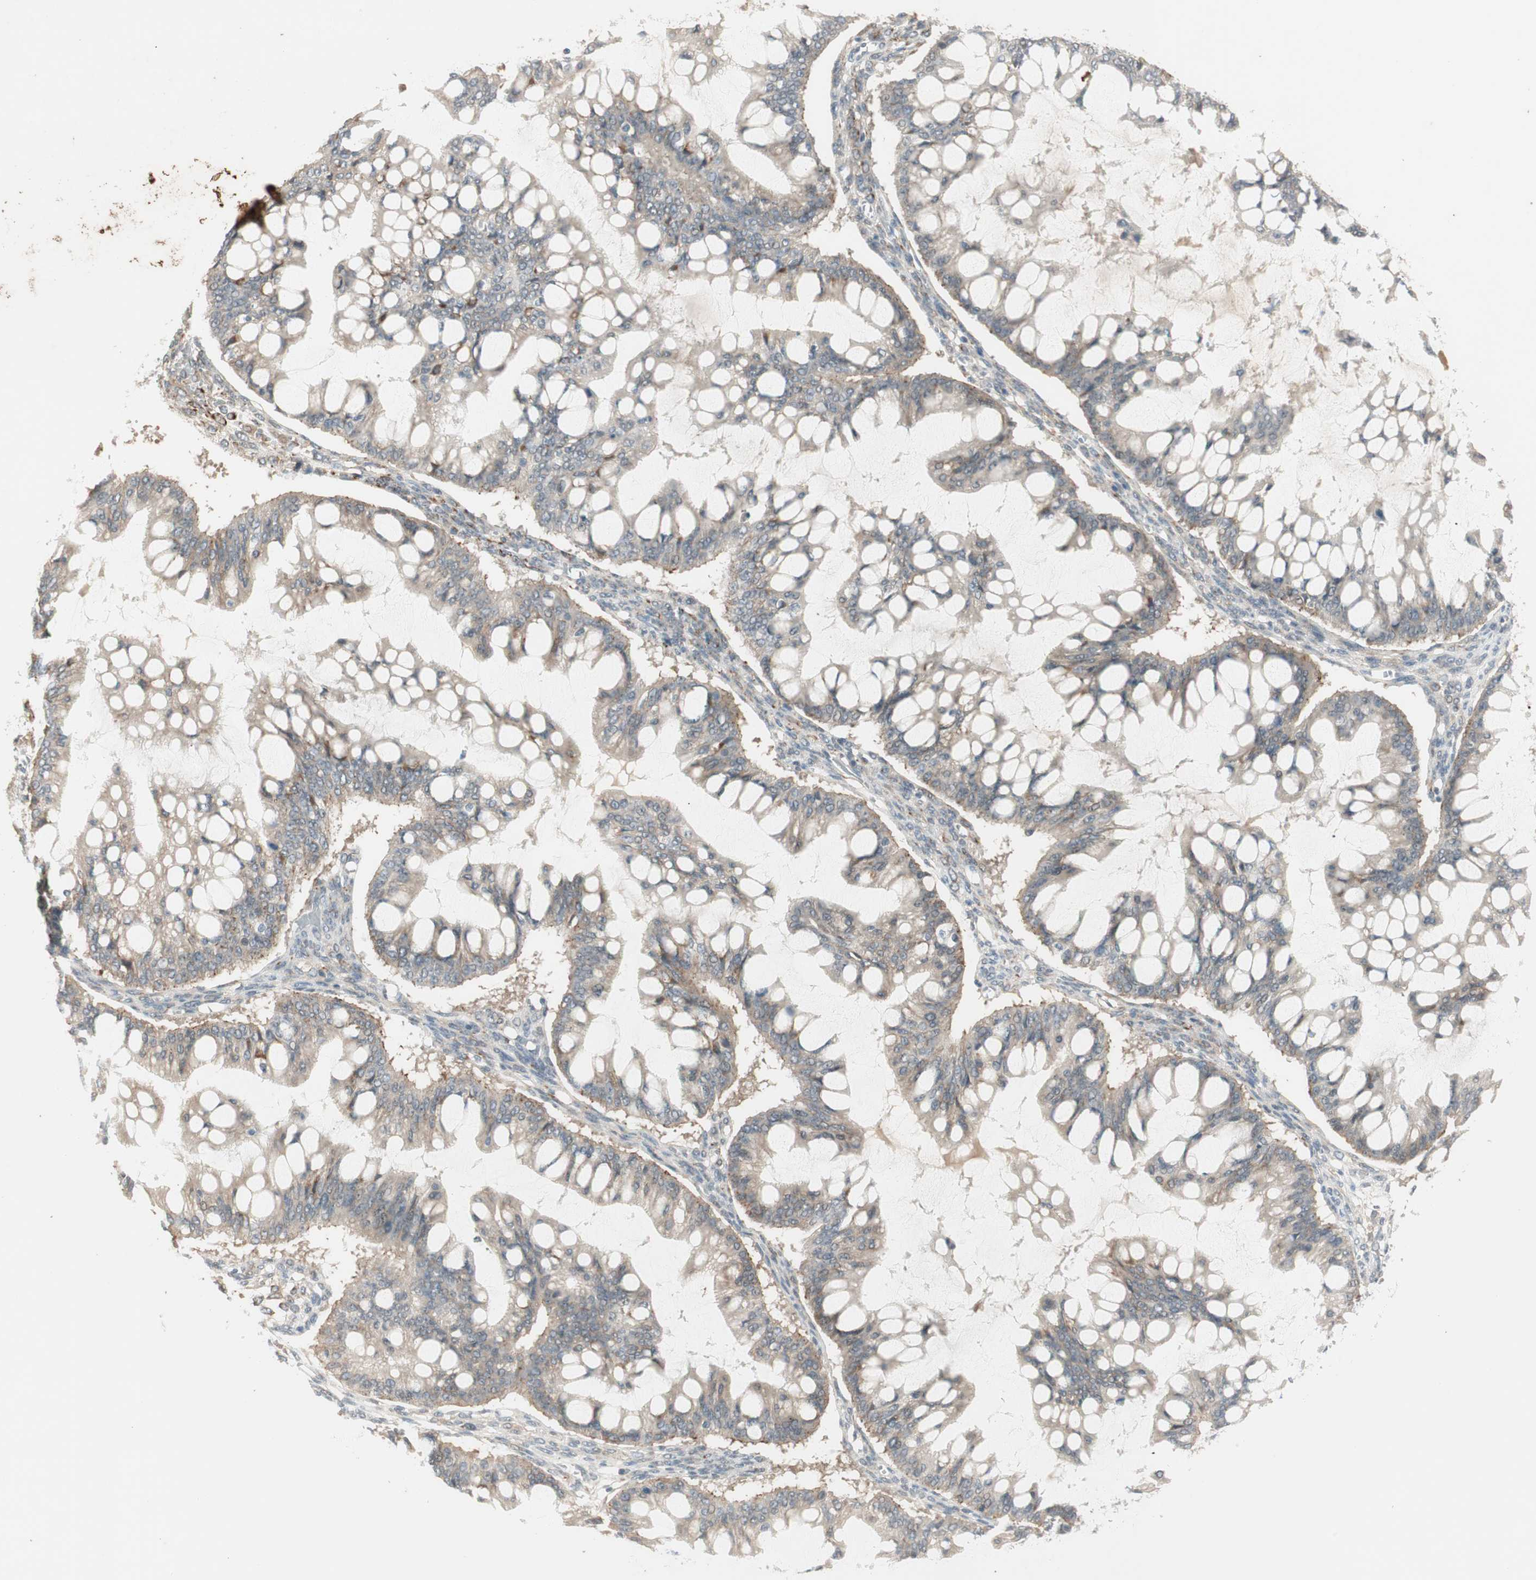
{"staining": {"intensity": "weak", "quantity": "25%-75%", "location": "cytoplasmic/membranous"}, "tissue": "ovarian cancer", "cell_type": "Tumor cells", "image_type": "cancer", "snomed": [{"axis": "morphology", "description": "Cystadenocarcinoma, mucinous, NOS"}, {"axis": "topography", "description": "Ovary"}], "caption": "Mucinous cystadenocarcinoma (ovarian) was stained to show a protein in brown. There is low levels of weak cytoplasmic/membranous staining in about 25%-75% of tumor cells. (DAB IHC, brown staining for protein, blue staining for nuclei).", "gene": "RNGTT", "patient": {"sex": "female", "age": 73}}